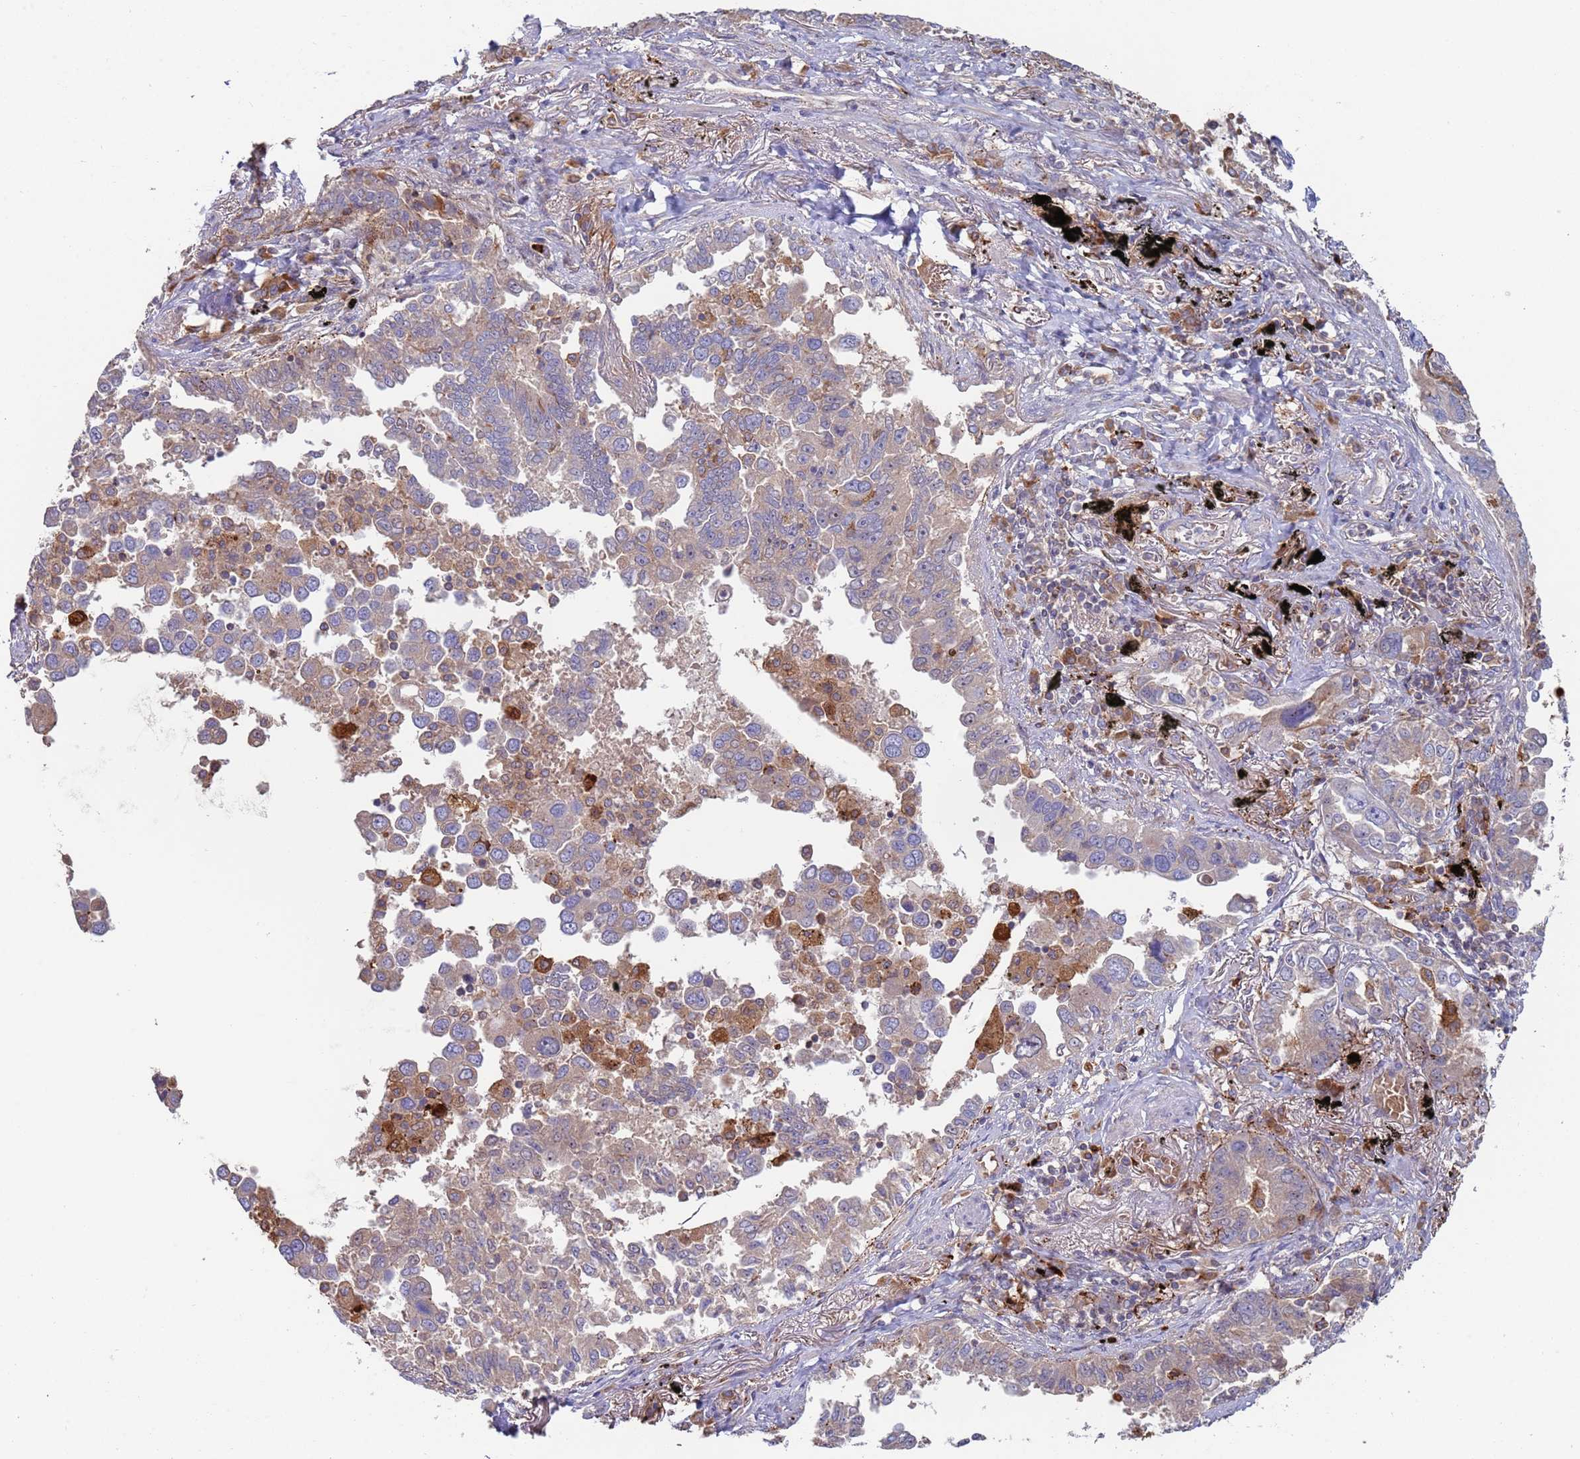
{"staining": {"intensity": "weak", "quantity": "<25%", "location": "cytoplasmic/membranous"}, "tissue": "lung cancer", "cell_type": "Tumor cells", "image_type": "cancer", "snomed": [{"axis": "morphology", "description": "Adenocarcinoma, NOS"}, {"axis": "topography", "description": "Lung"}], "caption": "Immunohistochemical staining of lung cancer (adenocarcinoma) displays no significant staining in tumor cells. (DAB IHC with hematoxylin counter stain).", "gene": "MALRD1", "patient": {"sex": "male", "age": 67}}